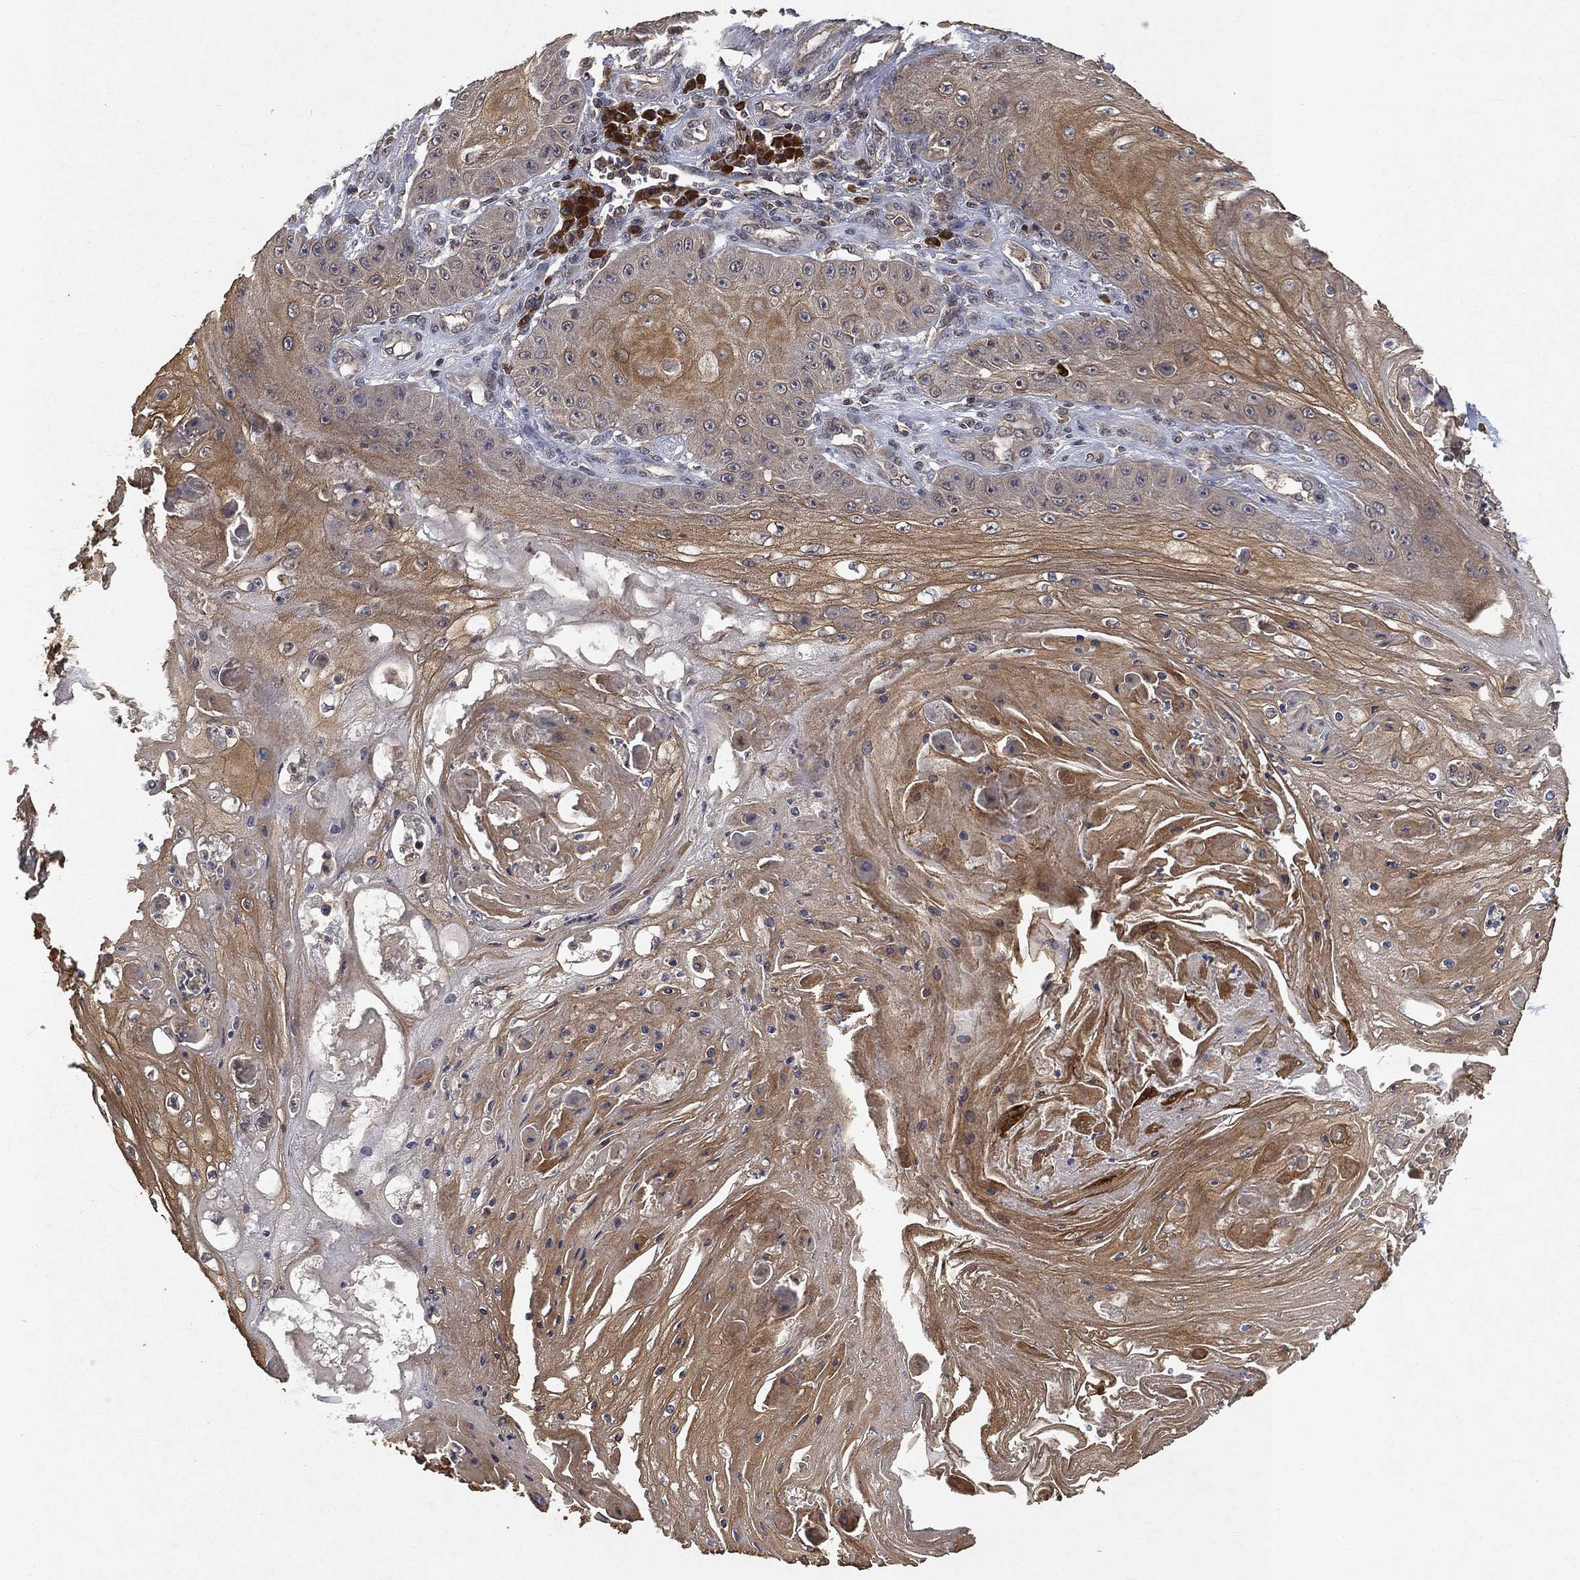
{"staining": {"intensity": "moderate", "quantity": ">75%", "location": "cytoplasmic/membranous"}, "tissue": "skin cancer", "cell_type": "Tumor cells", "image_type": "cancer", "snomed": [{"axis": "morphology", "description": "Squamous cell carcinoma, NOS"}, {"axis": "topography", "description": "Skin"}], "caption": "DAB (3,3'-diaminobenzidine) immunohistochemical staining of human skin squamous cell carcinoma shows moderate cytoplasmic/membranous protein positivity in approximately >75% of tumor cells. (brown staining indicates protein expression, while blue staining denotes nuclei).", "gene": "UBA5", "patient": {"sex": "male", "age": 70}}